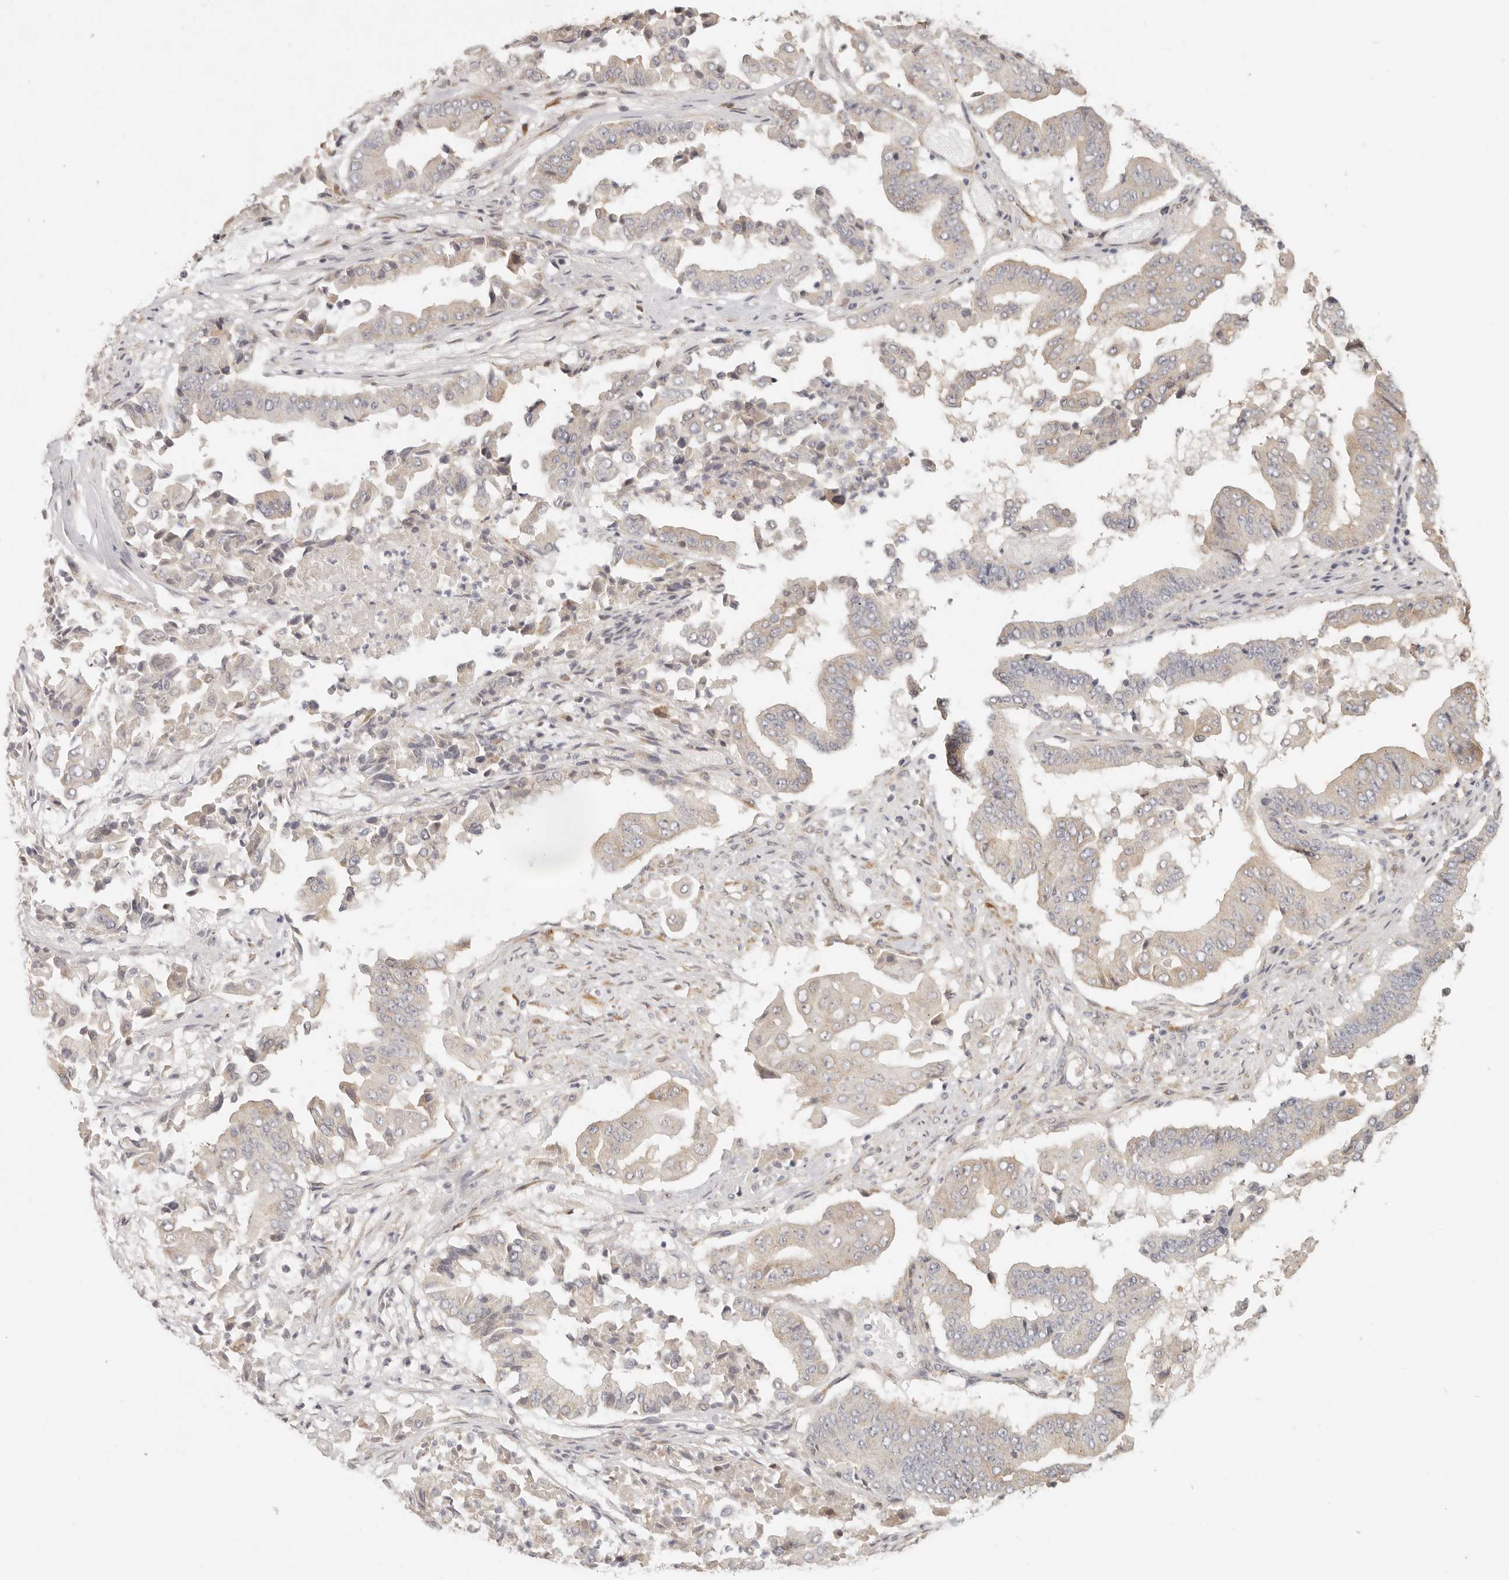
{"staining": {"intensity": "weak", "quantity": "<25%", "location": "cytoplasmic/membranous"}, "tissue": "pancreatic cancer", "cell_type": "Tumor cells", "image_type": "cancer", "snomed": [{"axis": "morphology", "description": "Adenocarcinoma, NOS"}, {"axis": "topography", "description": "Pancreas"}], "caption": "A high-resolution image shows immunohistochemistry staining of pancreatic adenocarcinoma, which shows no significant positivity in tumor cells. Nuclei are stained in blue.", "gene": "PABPC4", "patient": {"sex": "female", "age": 77}}